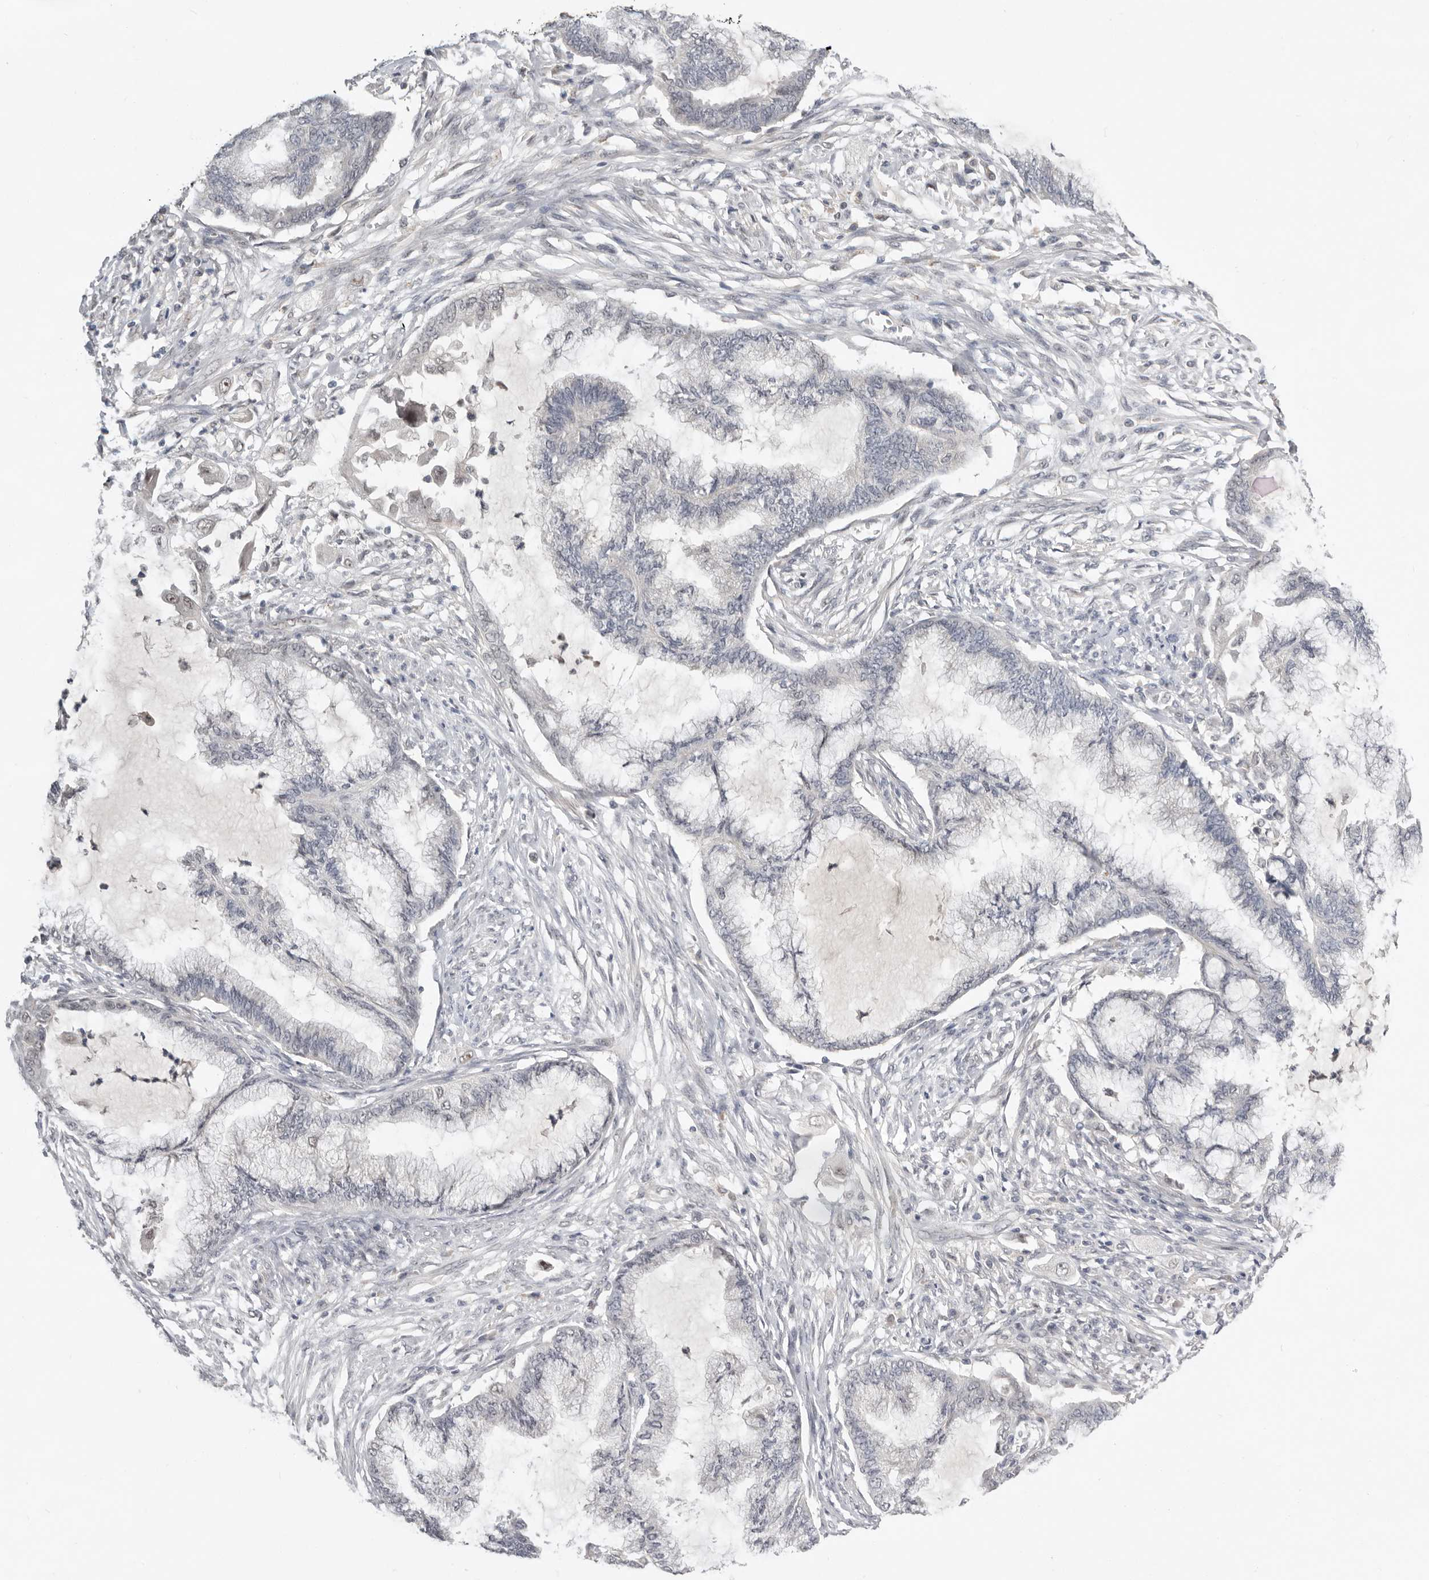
{"staining": {"intensity": "negative", "quantity": "none", "location": "none"}, "tissue": "endometrial cancer", "cell_type": "Tumor cells", "image_type": "cancer", "snomed": [{"axis": "morphology", "description": "Adenocarcinoma, NOS"}, {"axis": "topography", "description": "Endometrium"}], "caption": "Image shows no significant protein positivity in tumor cells of endometrial cancer (adenocarcinoma).", "gene": "BRCA2", "patient": {"sex": "female", "age": 86}}